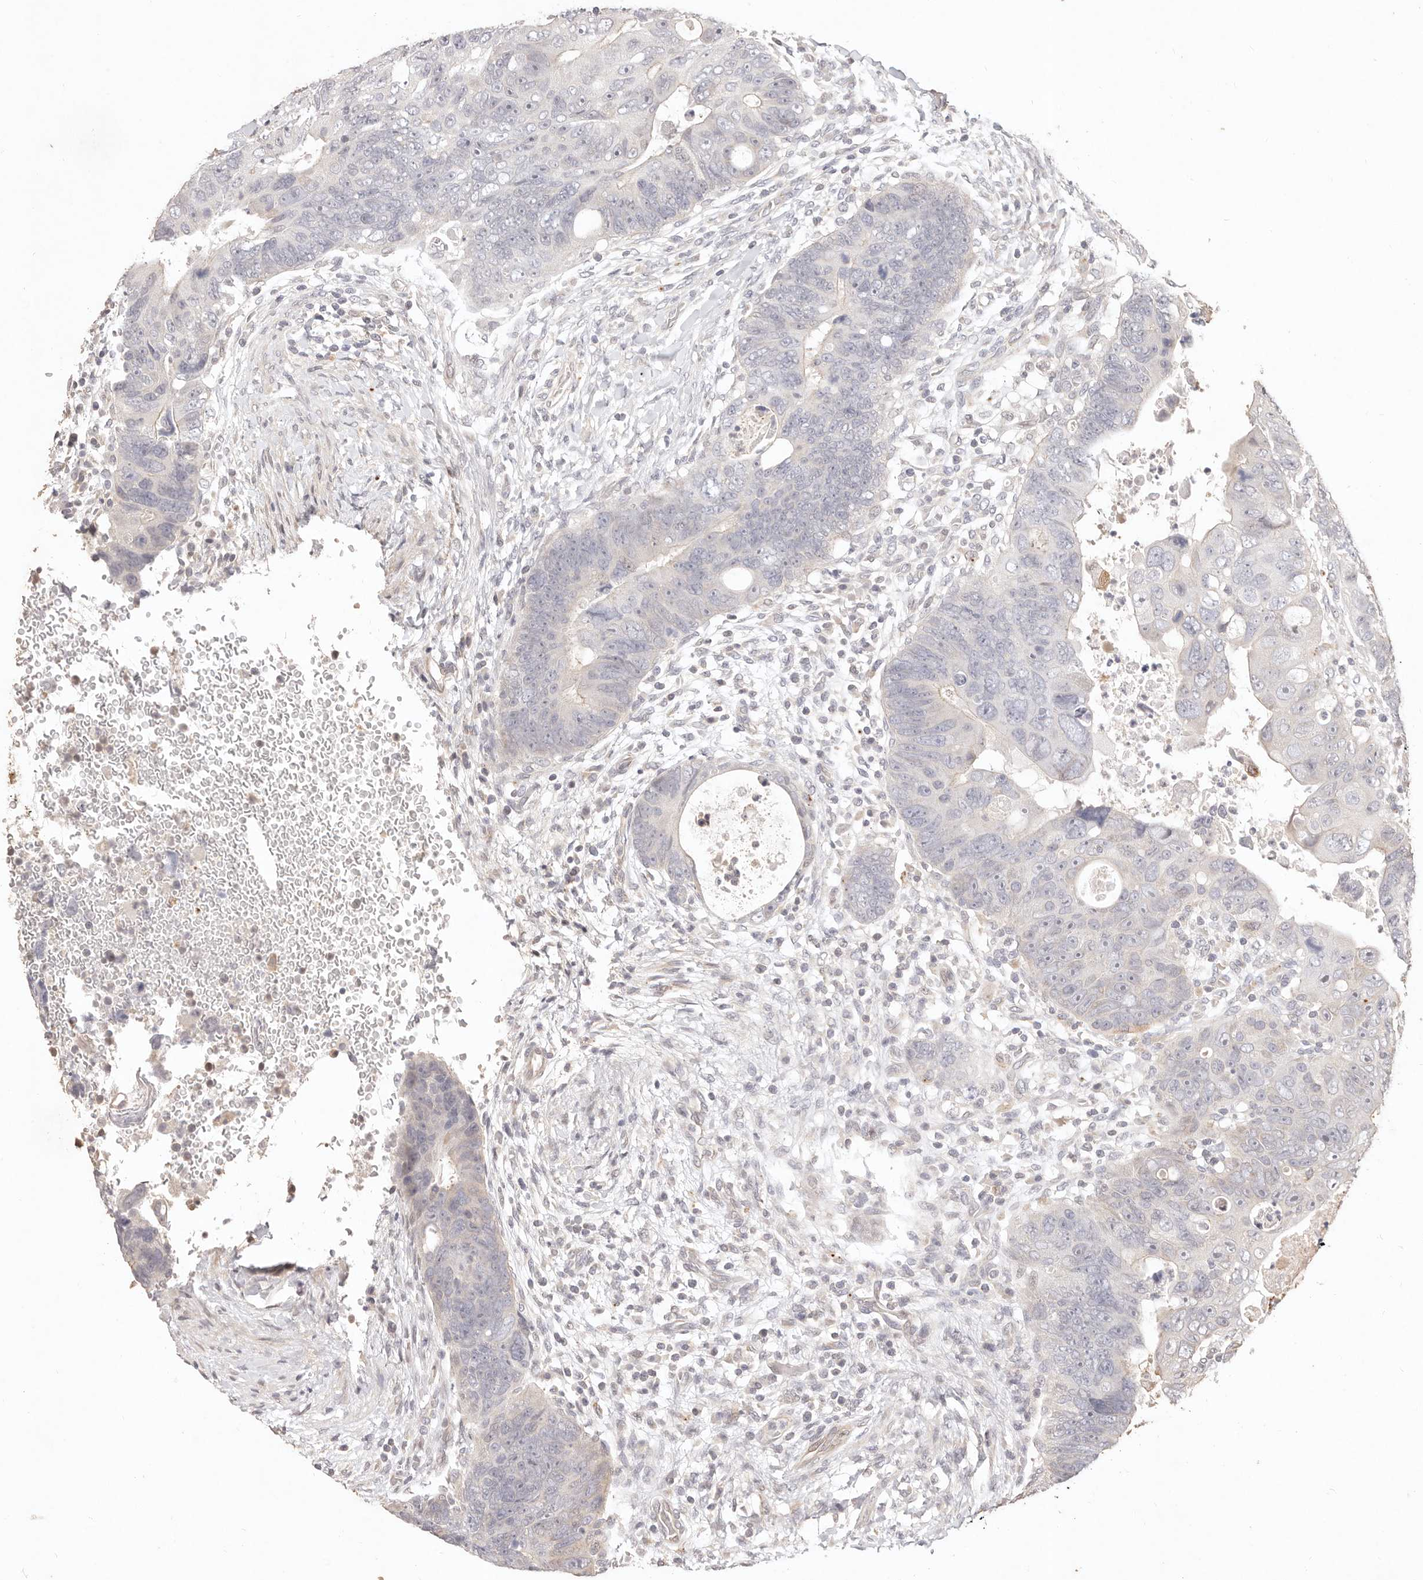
{"staining": {"intensity": "negative", "quantity": "none", "location": "none"}, "tissue": "colorectal cancer", "cell_type": "Tumor cells", "image_type": "cancer", "snomed": [{"axis": "morphology", "description": "Adenocarcinoma, NOS"}, {"axis": "topography", "description": "Rectum"}], "caption": "DAB immunohistochemical staining of colorectal adenocarcinoma demonstrates no significant expression in tumor cells.", "gene": "KIF9", "patient": {"sex": "male", "age": 59}}